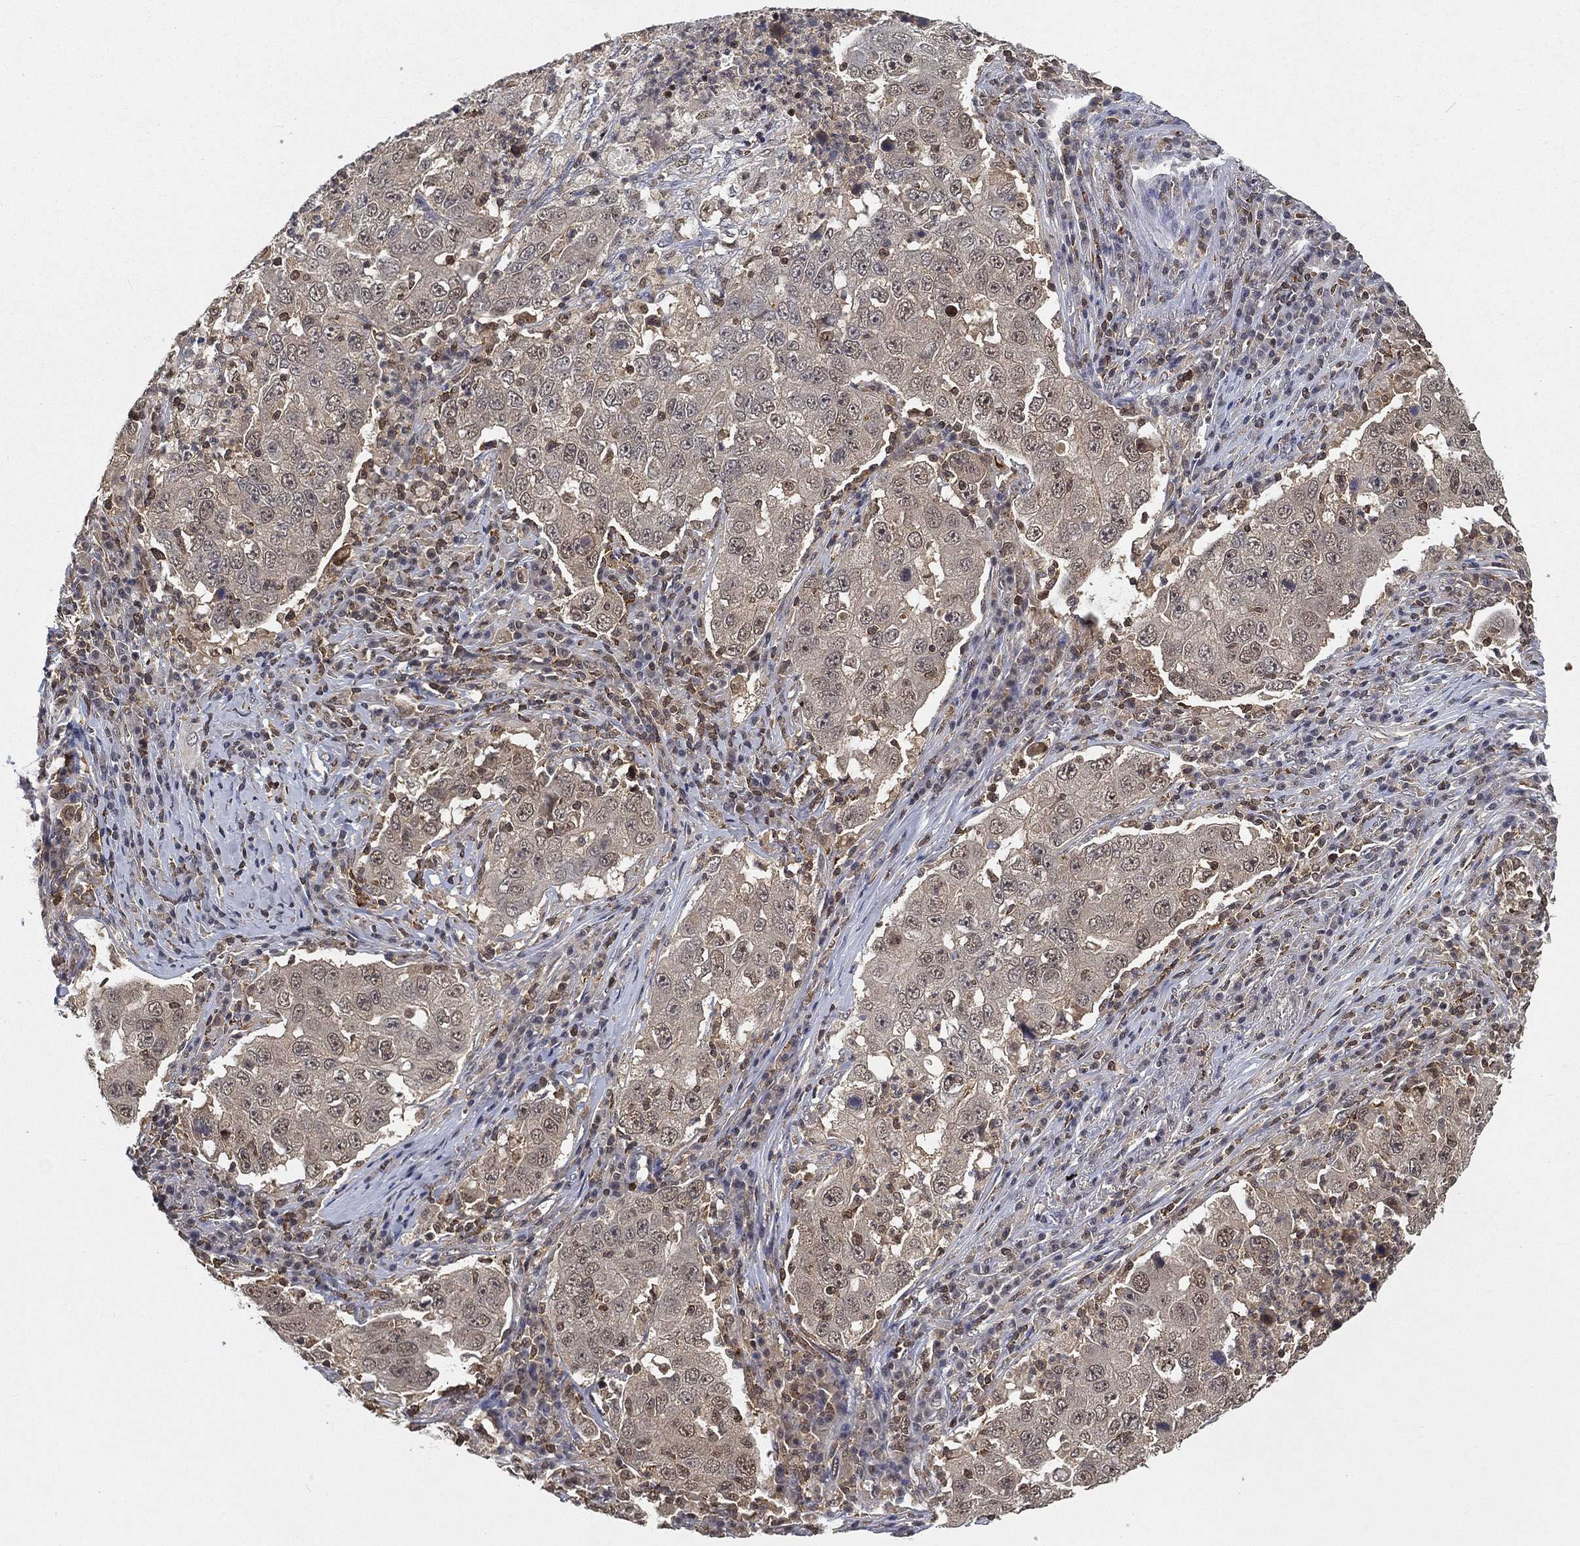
{"staining": {"intensity": "negative", "quantity": "none", "location": "none"}, "tissue": "lung cancer", "cell_type": "Tumor cells", "image_type": "cancer", "snomed": [{"axis": "morphology", "description": "Adenocarcinoma, NOS"}, {"axis": "topography", "description": "Lung"}], "caption": "Lung cancer was stained to show a protein in brown. There is no significant staining in tumor cells.", "gene": "WDR26", "patient": {"sex": "male", "age": 73}}